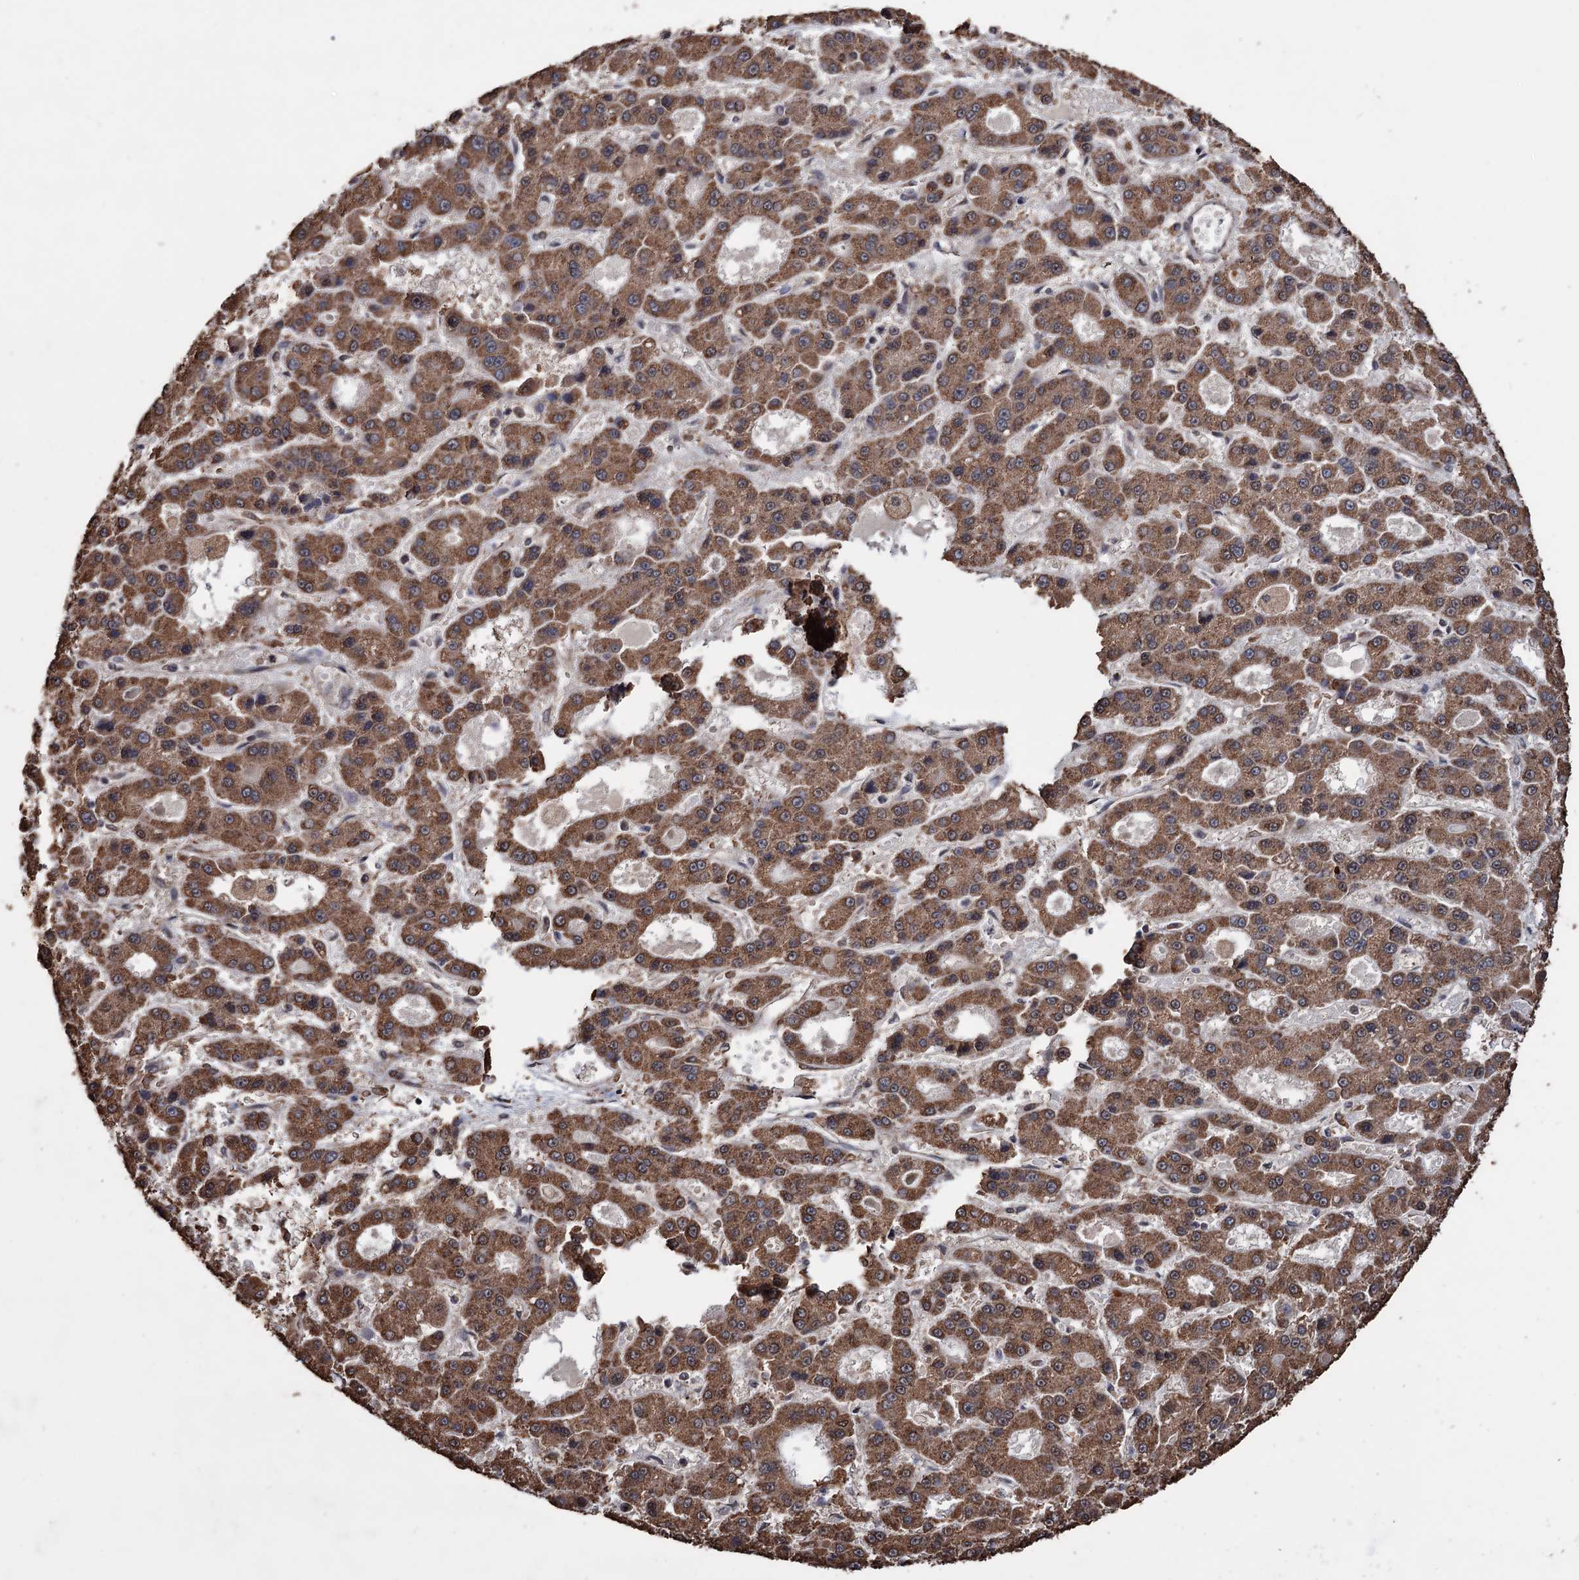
{"staining": {"intensity": "moderate", "quantity": ">75%", "location": "cytoplasmic/membranous"}, "tissue": "liver cancer", "cell_type": "Tumor cells", "image_type": "cancer", "snomed": [{"axis": "morphology", "description": "Carcinoma, Hepatocellular, NOS"}, {"axis": "topography", "description": "Liver"}], "caption": "The histopathology image demonstrates immunohistochemical staining of liver cancer. There is moderate cytoplasmic/membranous staining is present in approximately >75% of tumor cells.", "gene": "TBC1D12", "patient": {"sex": "male", "age": 70}}